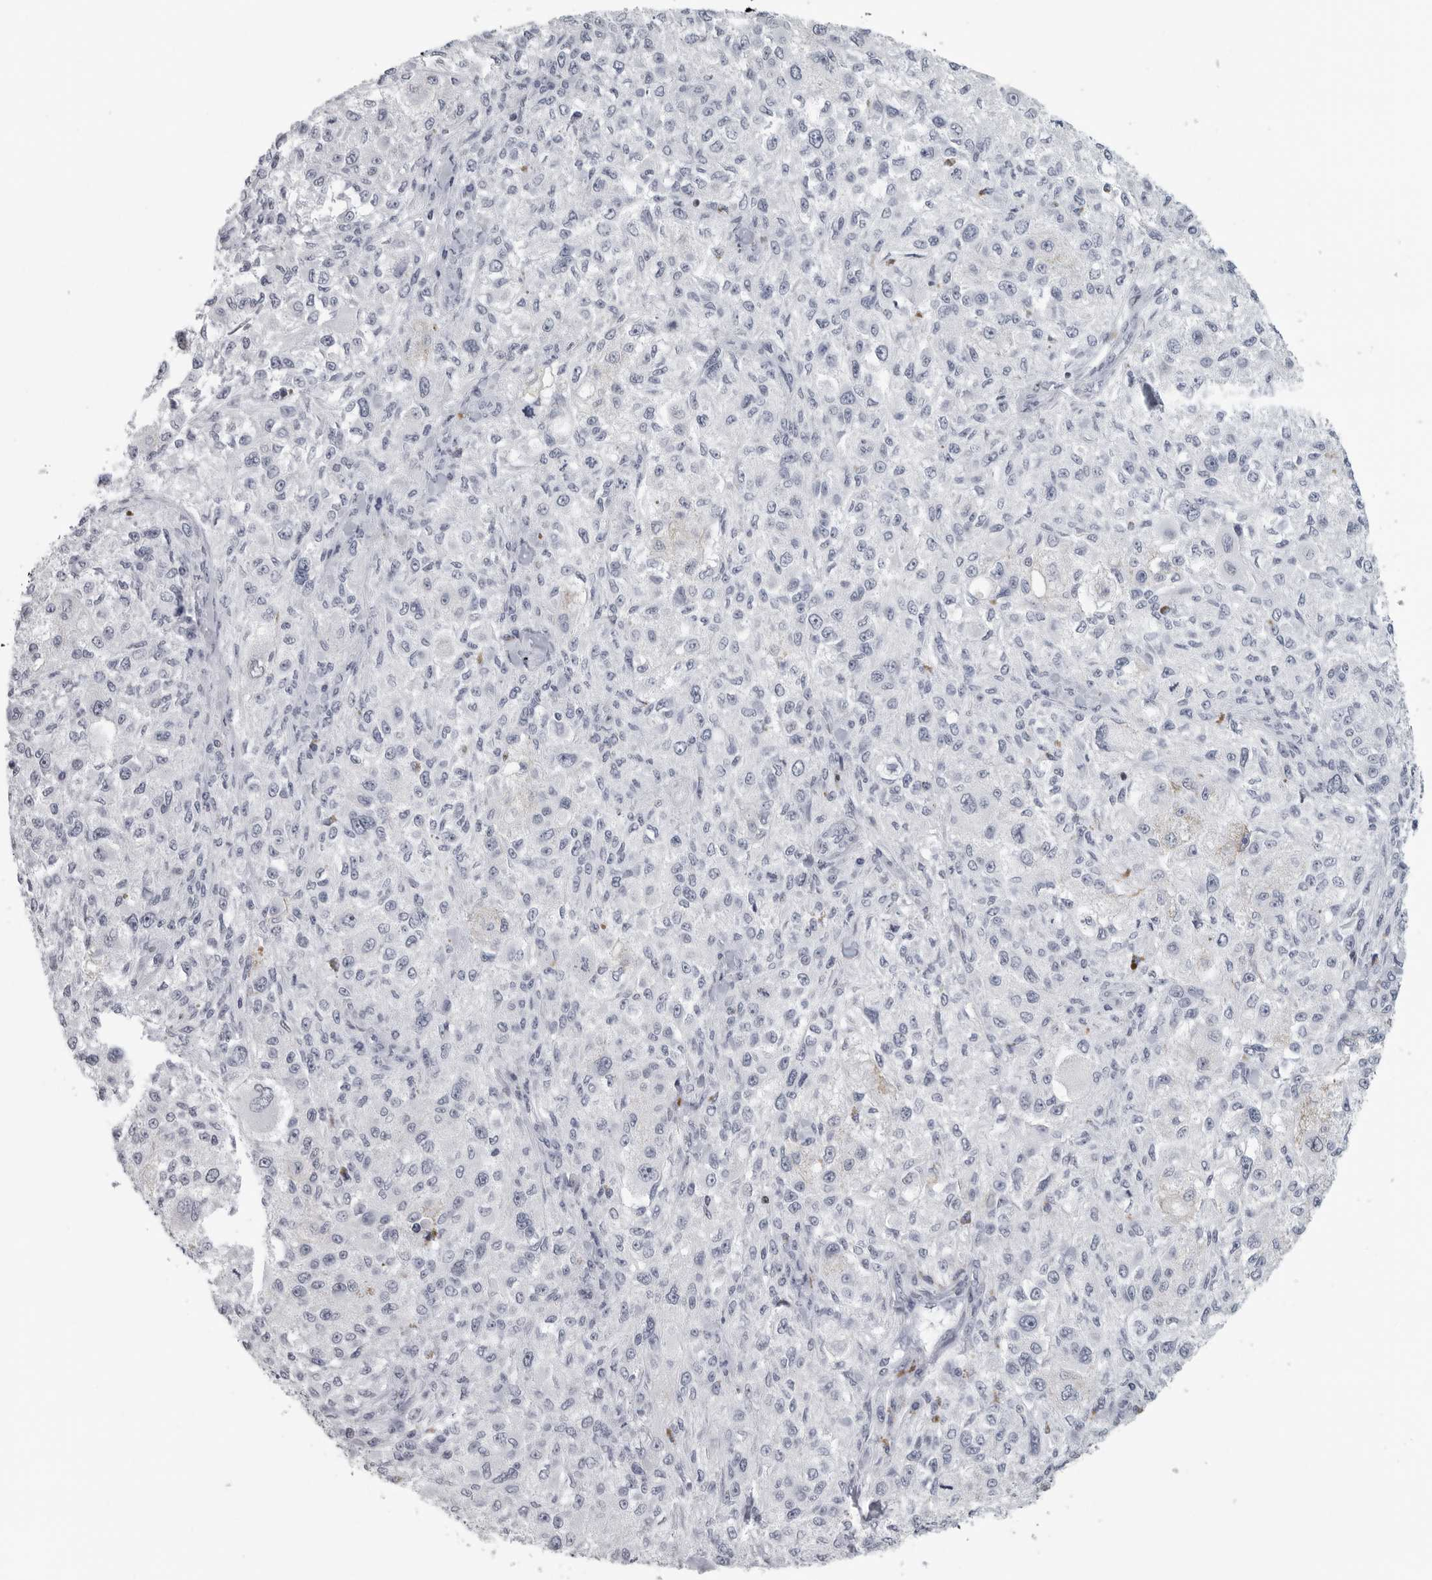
{"staining": {"intensity": "negative", "quantity": "none", "location": "none"}, "tissue": "melanoma", "cell_type": "Tumor cells", "image_type": "cancer", "snomed": [{"axis": "morphology", "description": "Necrosis, NOS"}, {"axis": "morphology", "description": "Malignant melanoma, NOS"}, {"axis": "topography", "description": "Skin"}], "caption": "DAB (3,3'-diaminobenzidine) immunohistochemical staining of human malignant melanoma shows no significant expression in tumor cells.", "gene": "SATB2", "patient": {"sex": "female", "age": 87}}